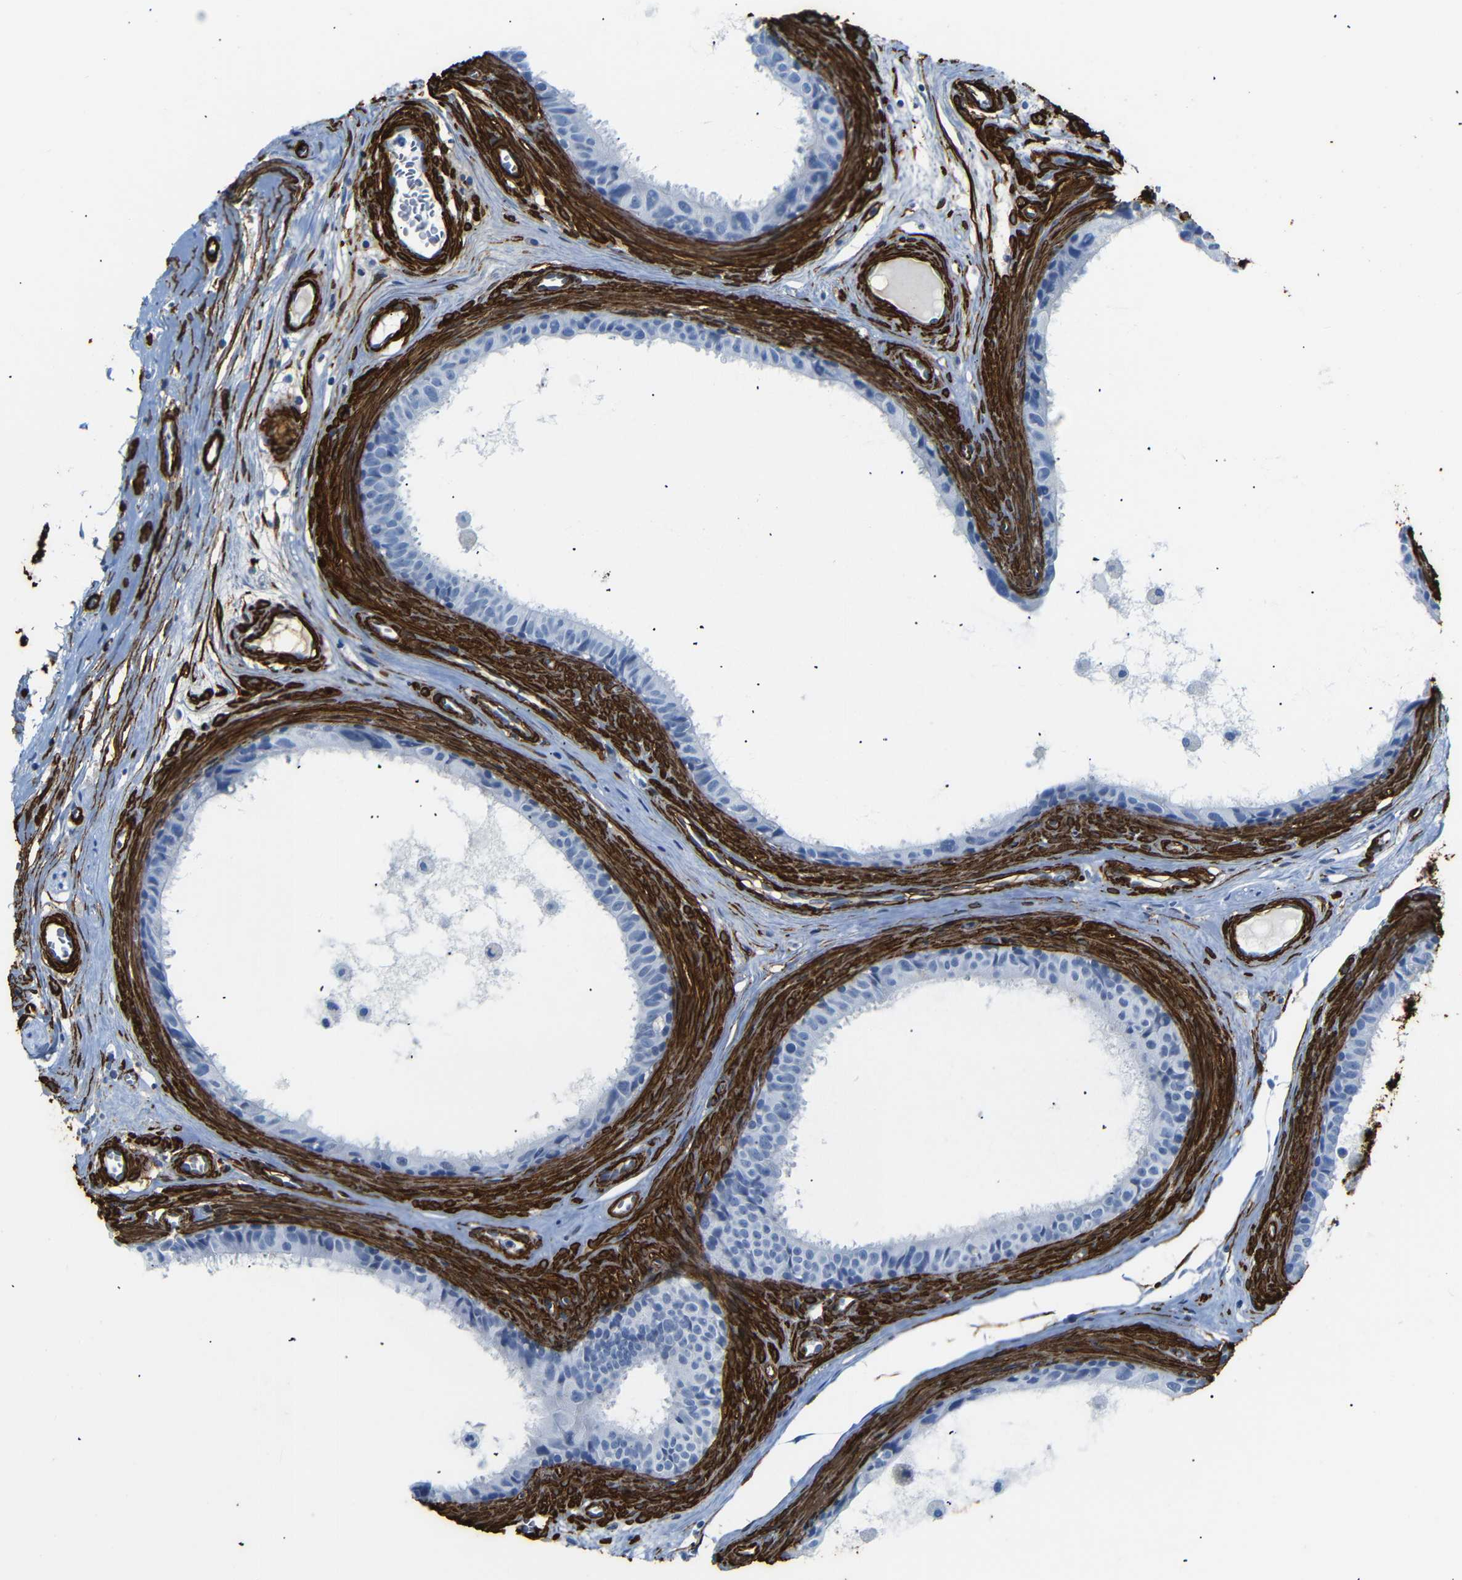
{"staining": {"intensity": "negative", "quantity": "none", "location": "none"}, "tissue": "epididymis", "cell_type": "Glandular cells", "image_type": "normal", "snomed": [{"axis": "morphology", "description": "Normal tissue, NOS"}, {"axis": "morphology", "description": "Inflammation, NOS"}, {"axis": "topography", "description": "Epididymis"}], "caption": "High power microscopy image of an immunohistochemistry (IHC) photomicrograph of benign epididymis, revealing no significant positivity in glandular cells. (Immunohistochemistry (ihc), brightfield microscopy, high magnification).", "gene": "ACTA2", "patient": {"sex": "male", "age": 85}}